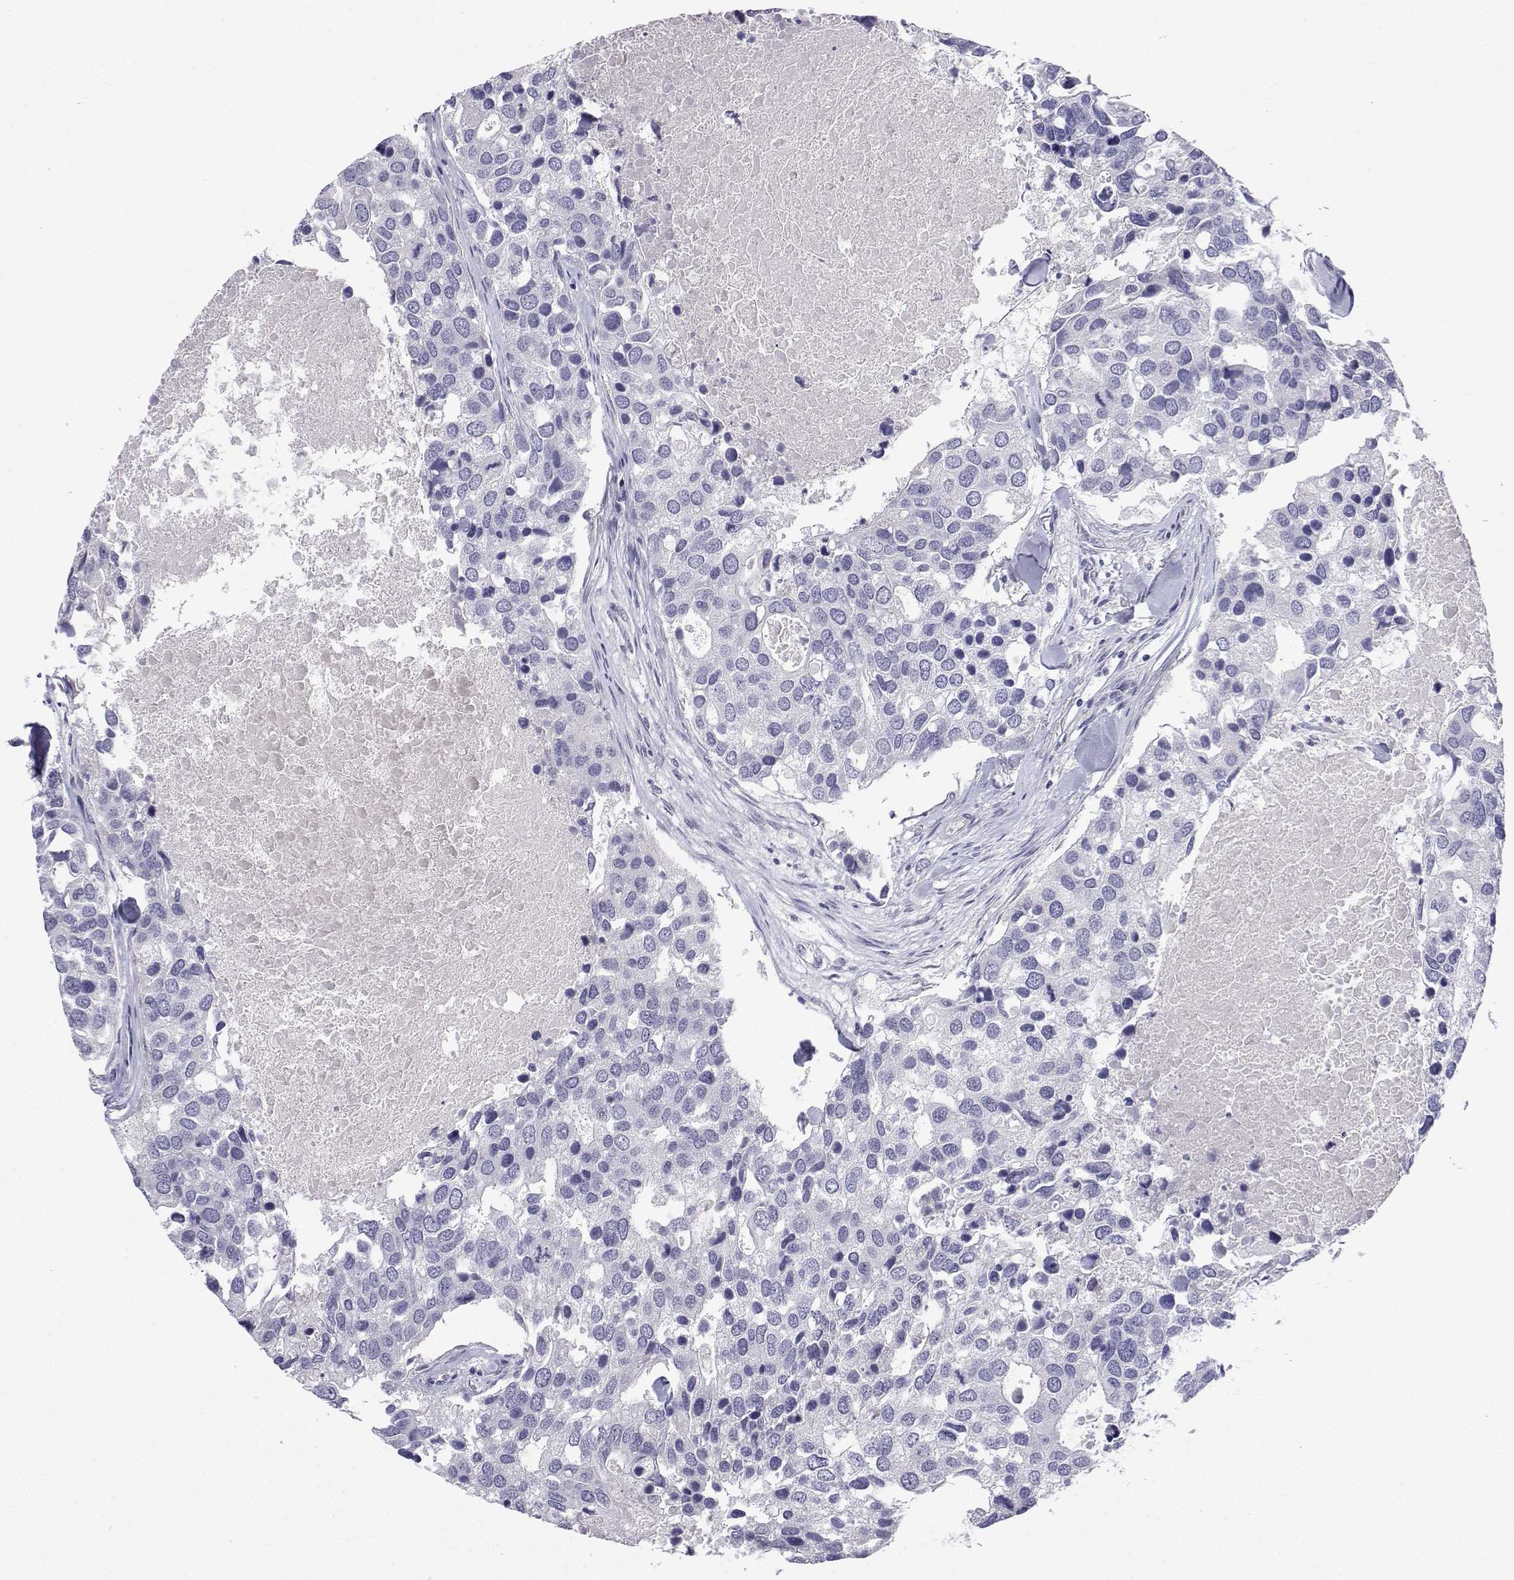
{"staining": {"intensity": "negative", "quantity": "none", "location": "none"}, "tissue": "breast cancer", "cell_type": "Tumor cells", "image_type": "cancer", "snomed": [{"axis": "morphology", "description": "Duct carcinoma"}, {"axis": "topography", "description": "Breast"}], "caption": "Protein analysis of breast cancer (intraductal carcinoma) displays no significant staining in tumor cells.", "gene": "ANKRD65", "patient": {"sex": "female", "age": 83}}